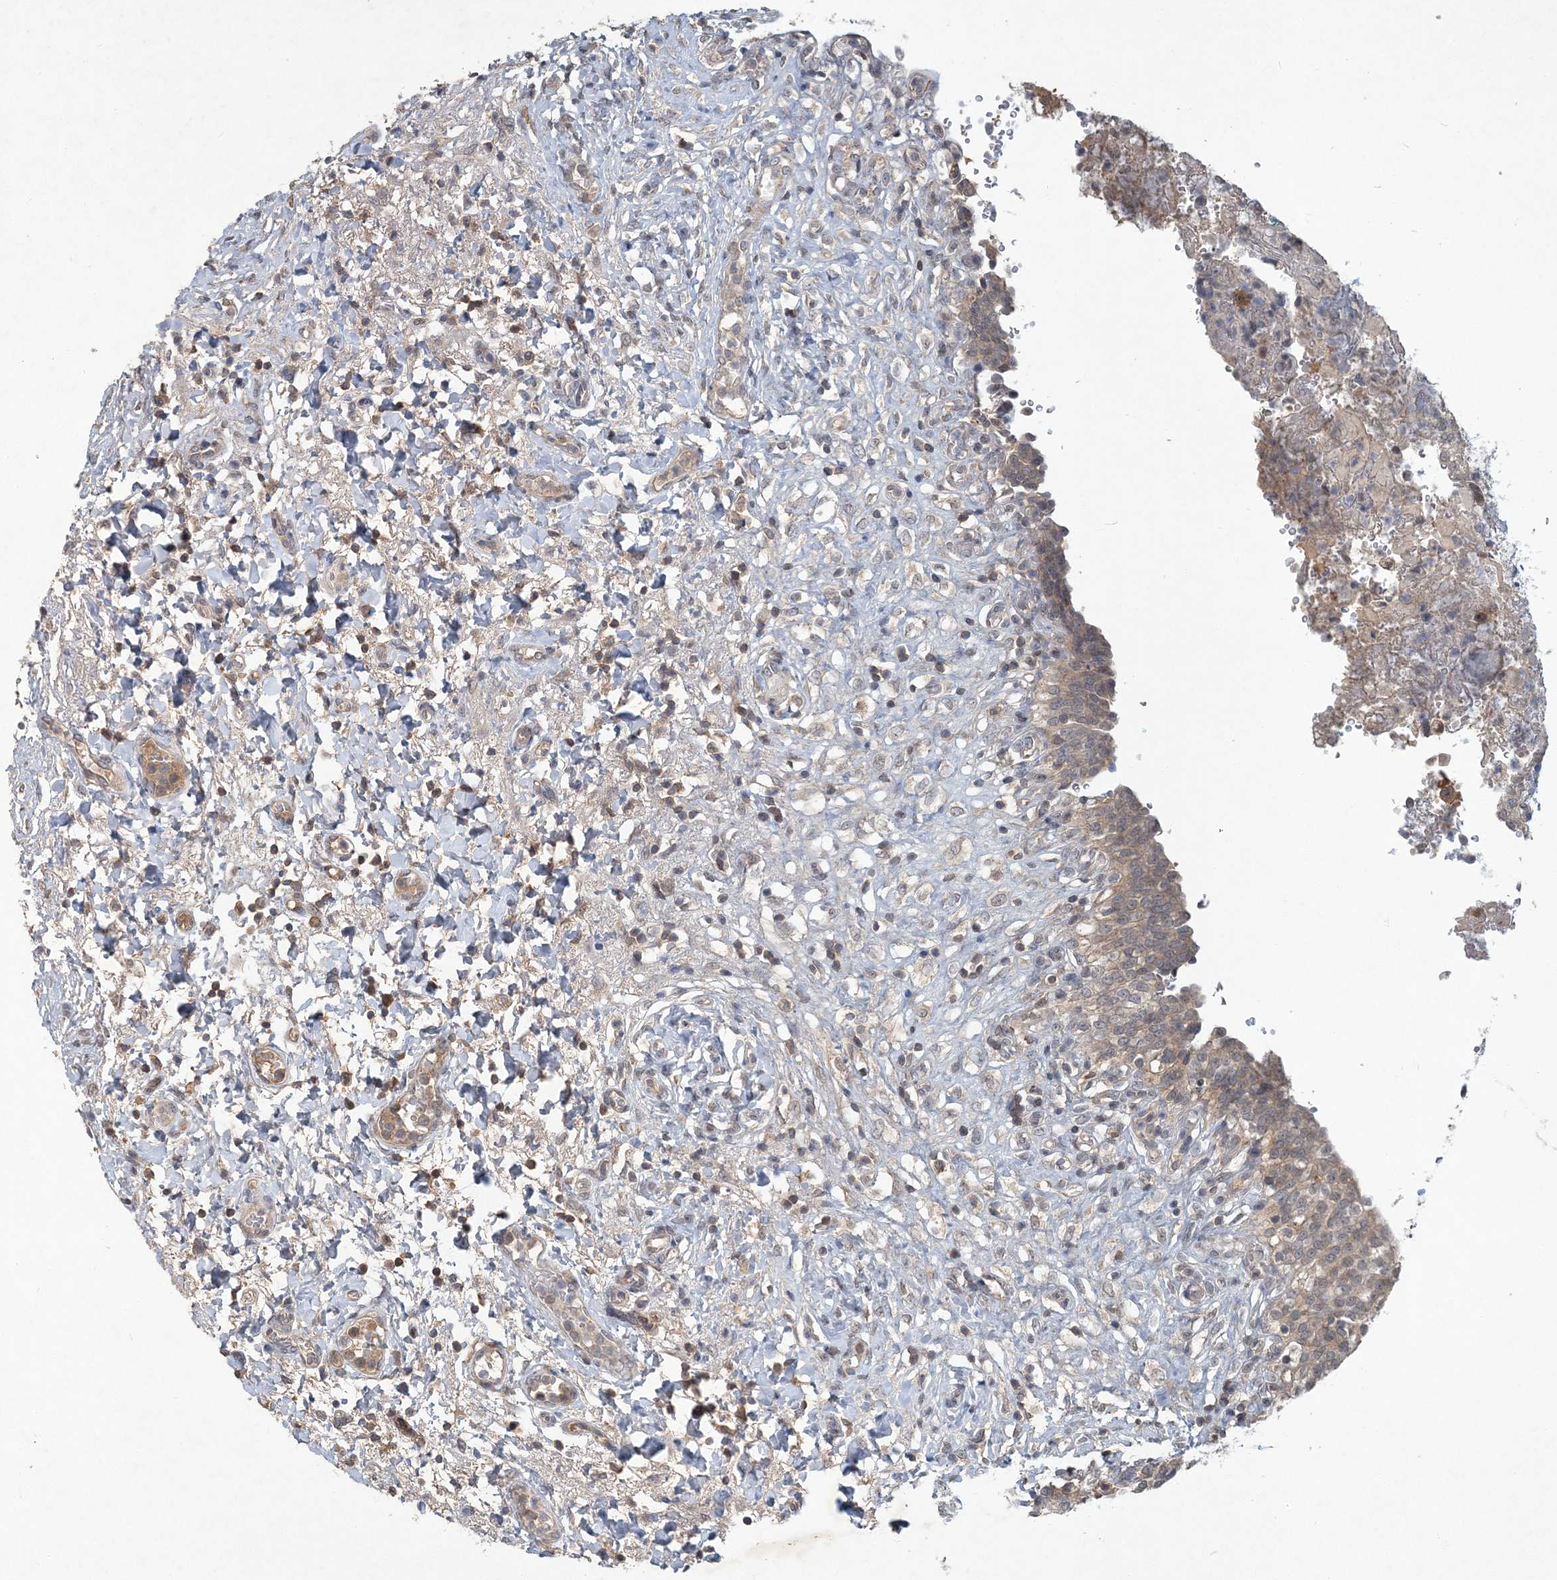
{"staining": {"intensity": "weak", "quantity": ">75%", "location": "cytoplasmic/membranous,nuclear"}, "tissue": "urinary bladder", "cell_type": "Urothelial cells", "image_type": "normal", "snomed": [{"axis": "morphology", "description": "Urothelial carcinoma, High grade"}, {"axis": "topography", "description": "Urinary bladder"}], "caption": "Immunohistochemistry histopathology image of benign human urinary bladder stained for a protein (brown), which displays low levels of weak cytoplasmic/membranous,nuclear staining in about >75% of urothelial cells.", "gene": "RNF25", "patient": {"sex": "male", "age": 46}}